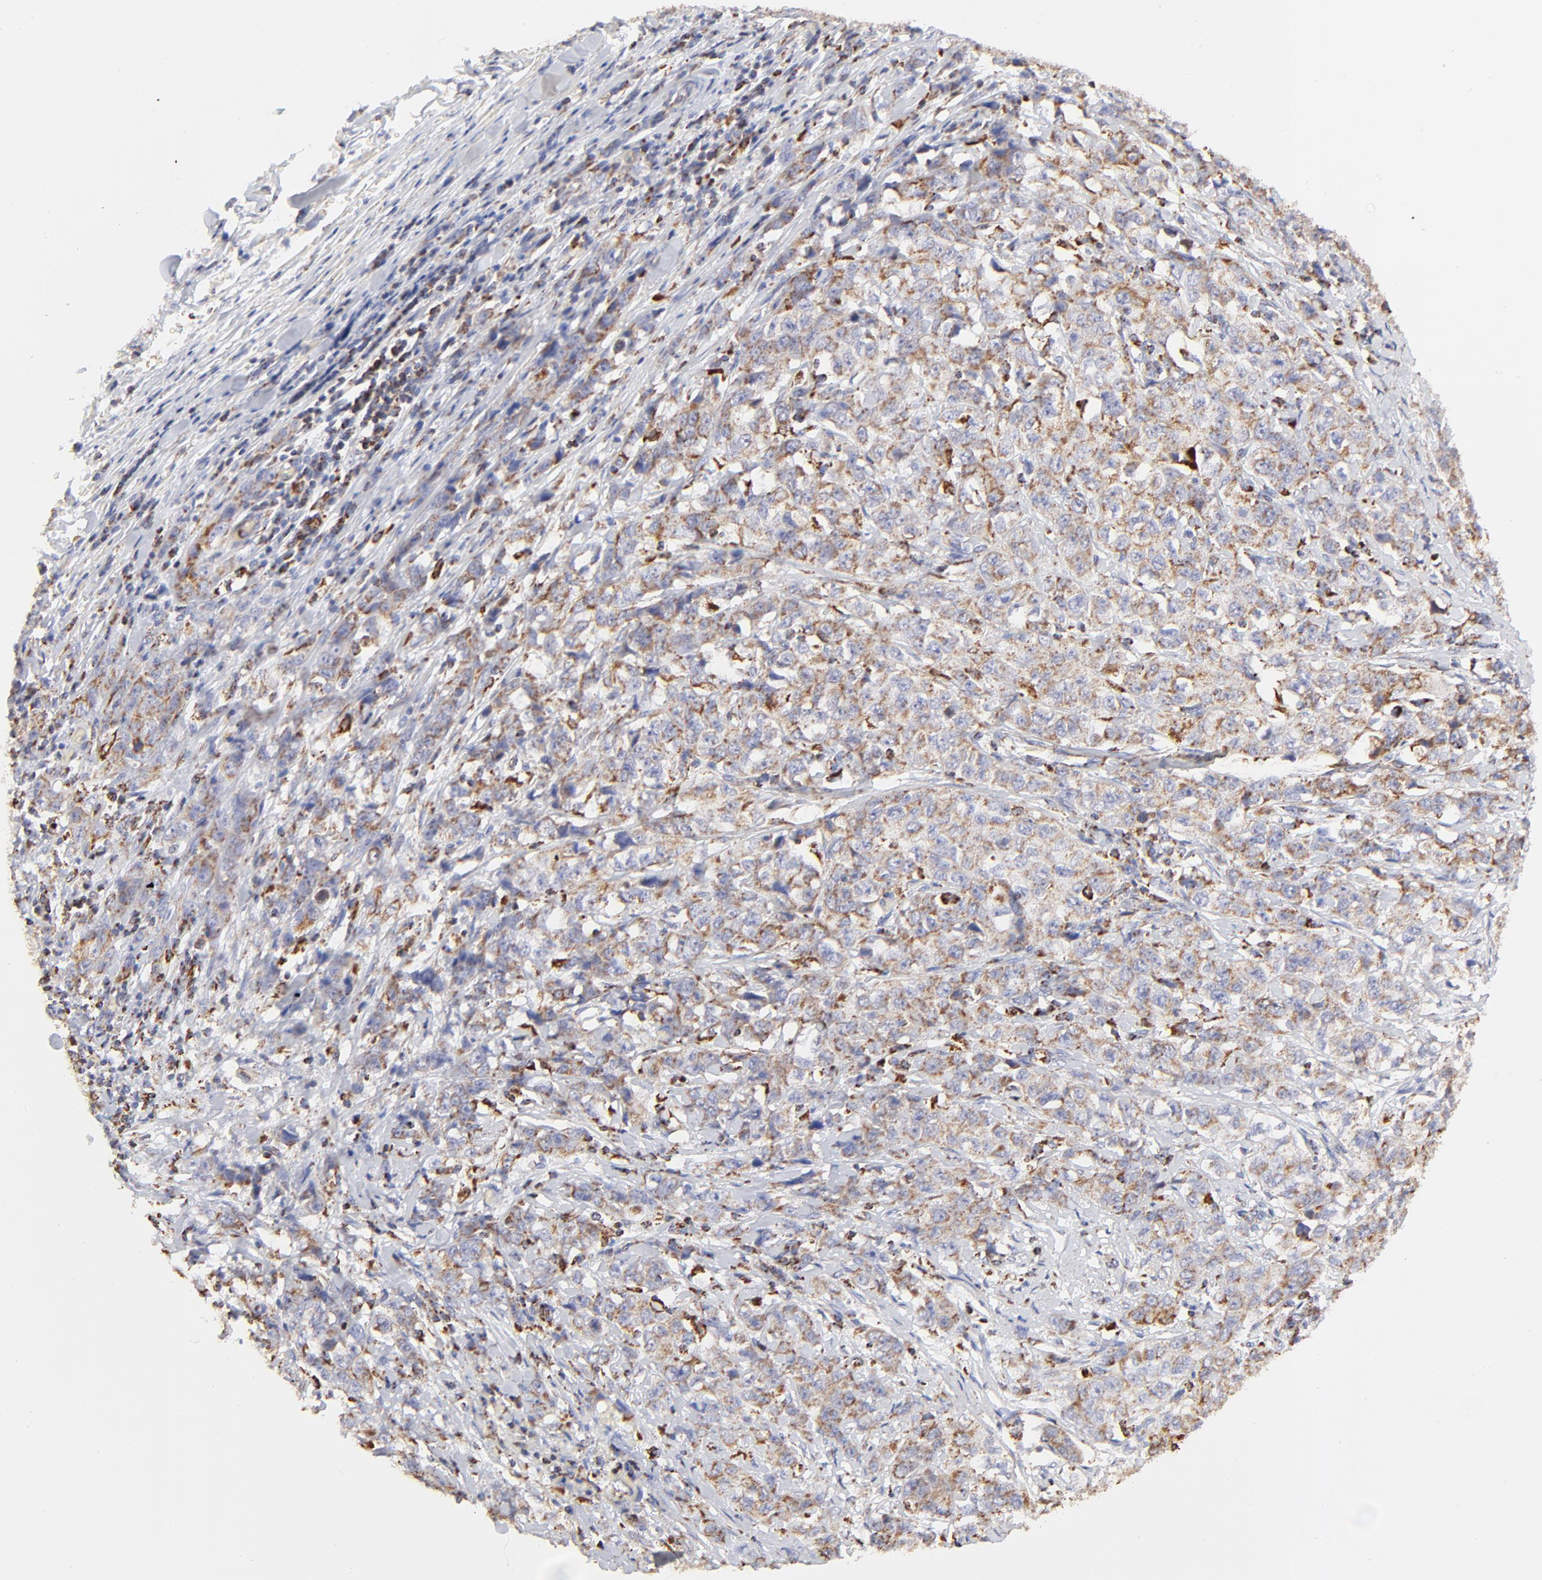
{"staining": {"intensity": "moderate", "quantity": ">75%", "location": "cytoplasmic/membranous"}, "tissue": "stomach cancer", "cell_type": "Tumor cells", "image_type": "cancer", "snomed": [{"axis": "morphology", "description": "Adenocarcinoma, NOS"}, {"axis": "topography", "description": "Stomach"}], "caption": "There is medium levels of moderate cytoplasmic/membranous positivity in tumor cells of stomach cancer, as demonstrated by immunohistochemical staining (brown color).", "gene": "COX4I1", "patient": {"sex": "male", "age": 48}}